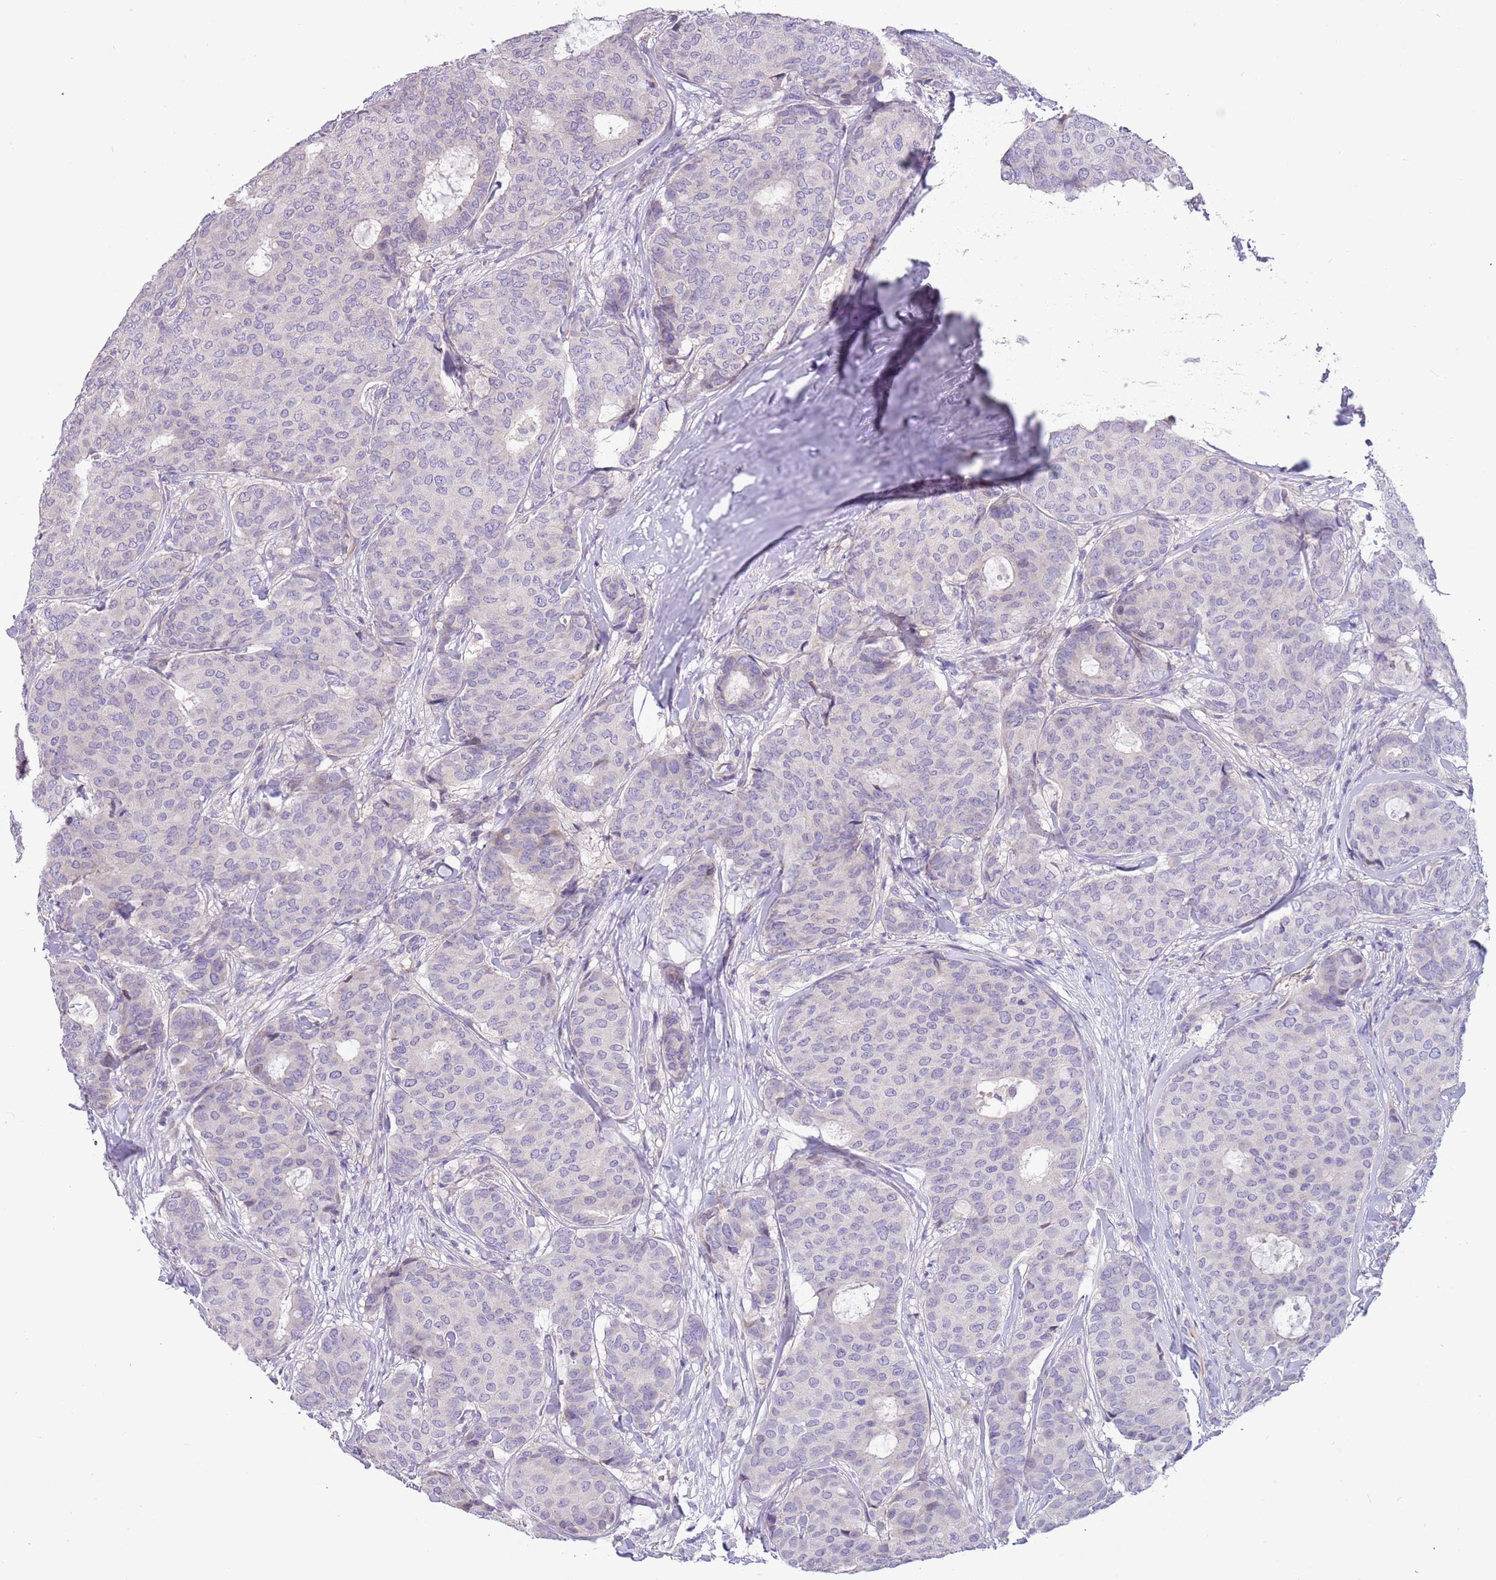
{"staining": {"intensity": "negative", "quantity": "none", "location": "none"}, "tissue": "breast cancer", "cell_type": "Tumor cells", "image_type": "cancer", "snomed": [{"axis": "morphology", "description": "Duct carcinoma"}, {"axis": "topography", "description": "Breast"}], "caption": "Immunohistochemistry micrograph of neoplastic tissue: human infiltrating ductal carcinoma (breast) stained with DAB (3,3'-diaminobenzidine) exhibits no significant protein positivity in tumor cells.", "gene": "CABYR", "patient": {"sex": "female", "age": 75}}